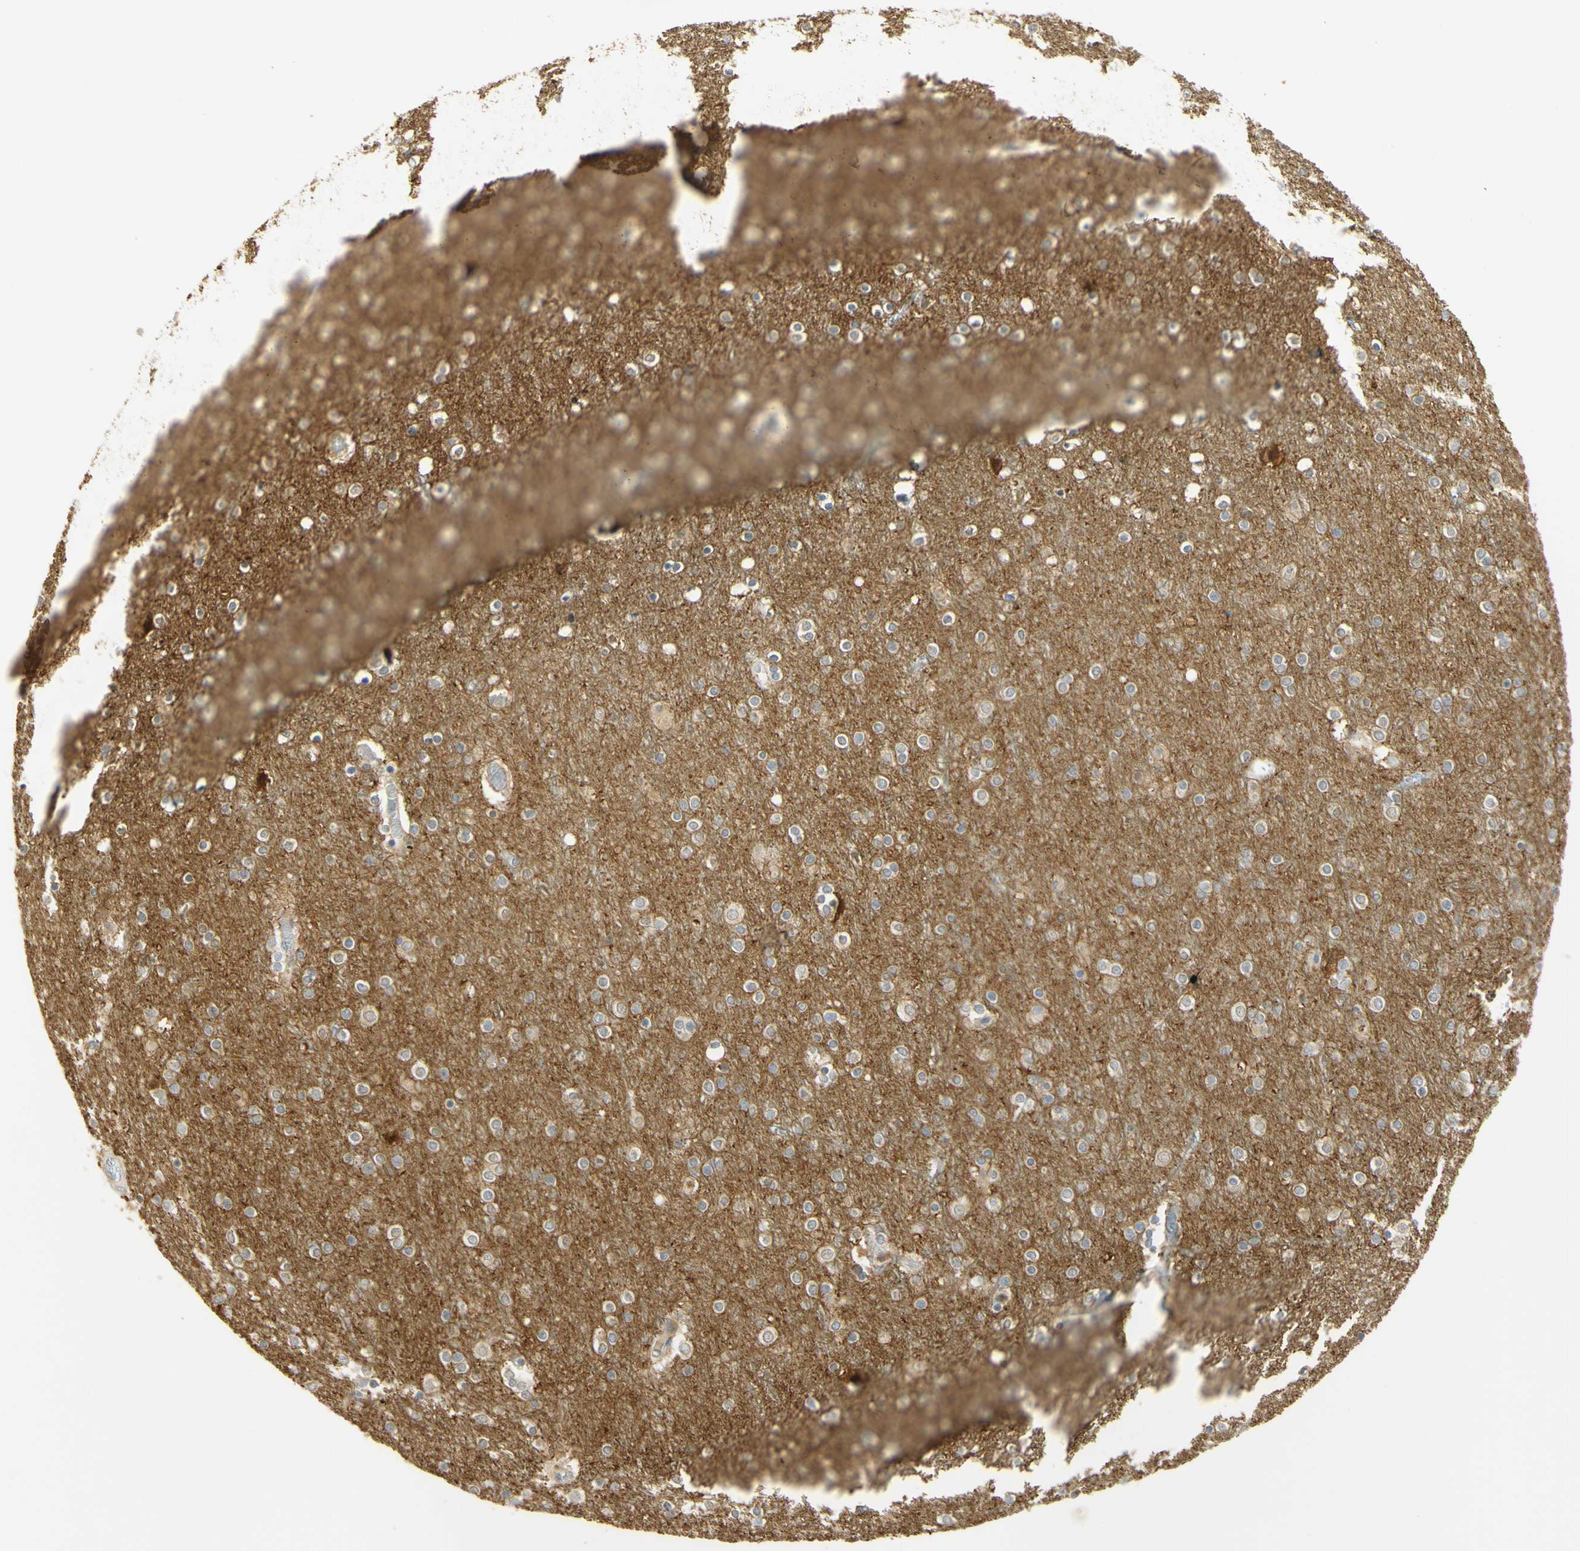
{"staining": {"intensity": "negative", "quantity": "none", "location": "none"}, "tissue": "cerebral cortex", "cell_type": "Endothelial cells", "image_type": "normal", "snomed": [{"axis": "morphology", "description": "Normal tissue, NOS"}, {"axis": "topography", "description": "Cerebral cortex"}], "caption": "High magnification brightfield microscopy of normal cerebral cortex stained with DAB (brown) and counterstained with hematoxylin (blue): endothelial cells show no significant staining. (Stains: DAB (3,3'-diaminobenzidine) immunohistochemistry (IHC) with hematoxylin counter stain, Microscopy: brightfield microscopy at high magnification).", "gene": "PAK1", "patient": {"sex": "female", "age": 54}}